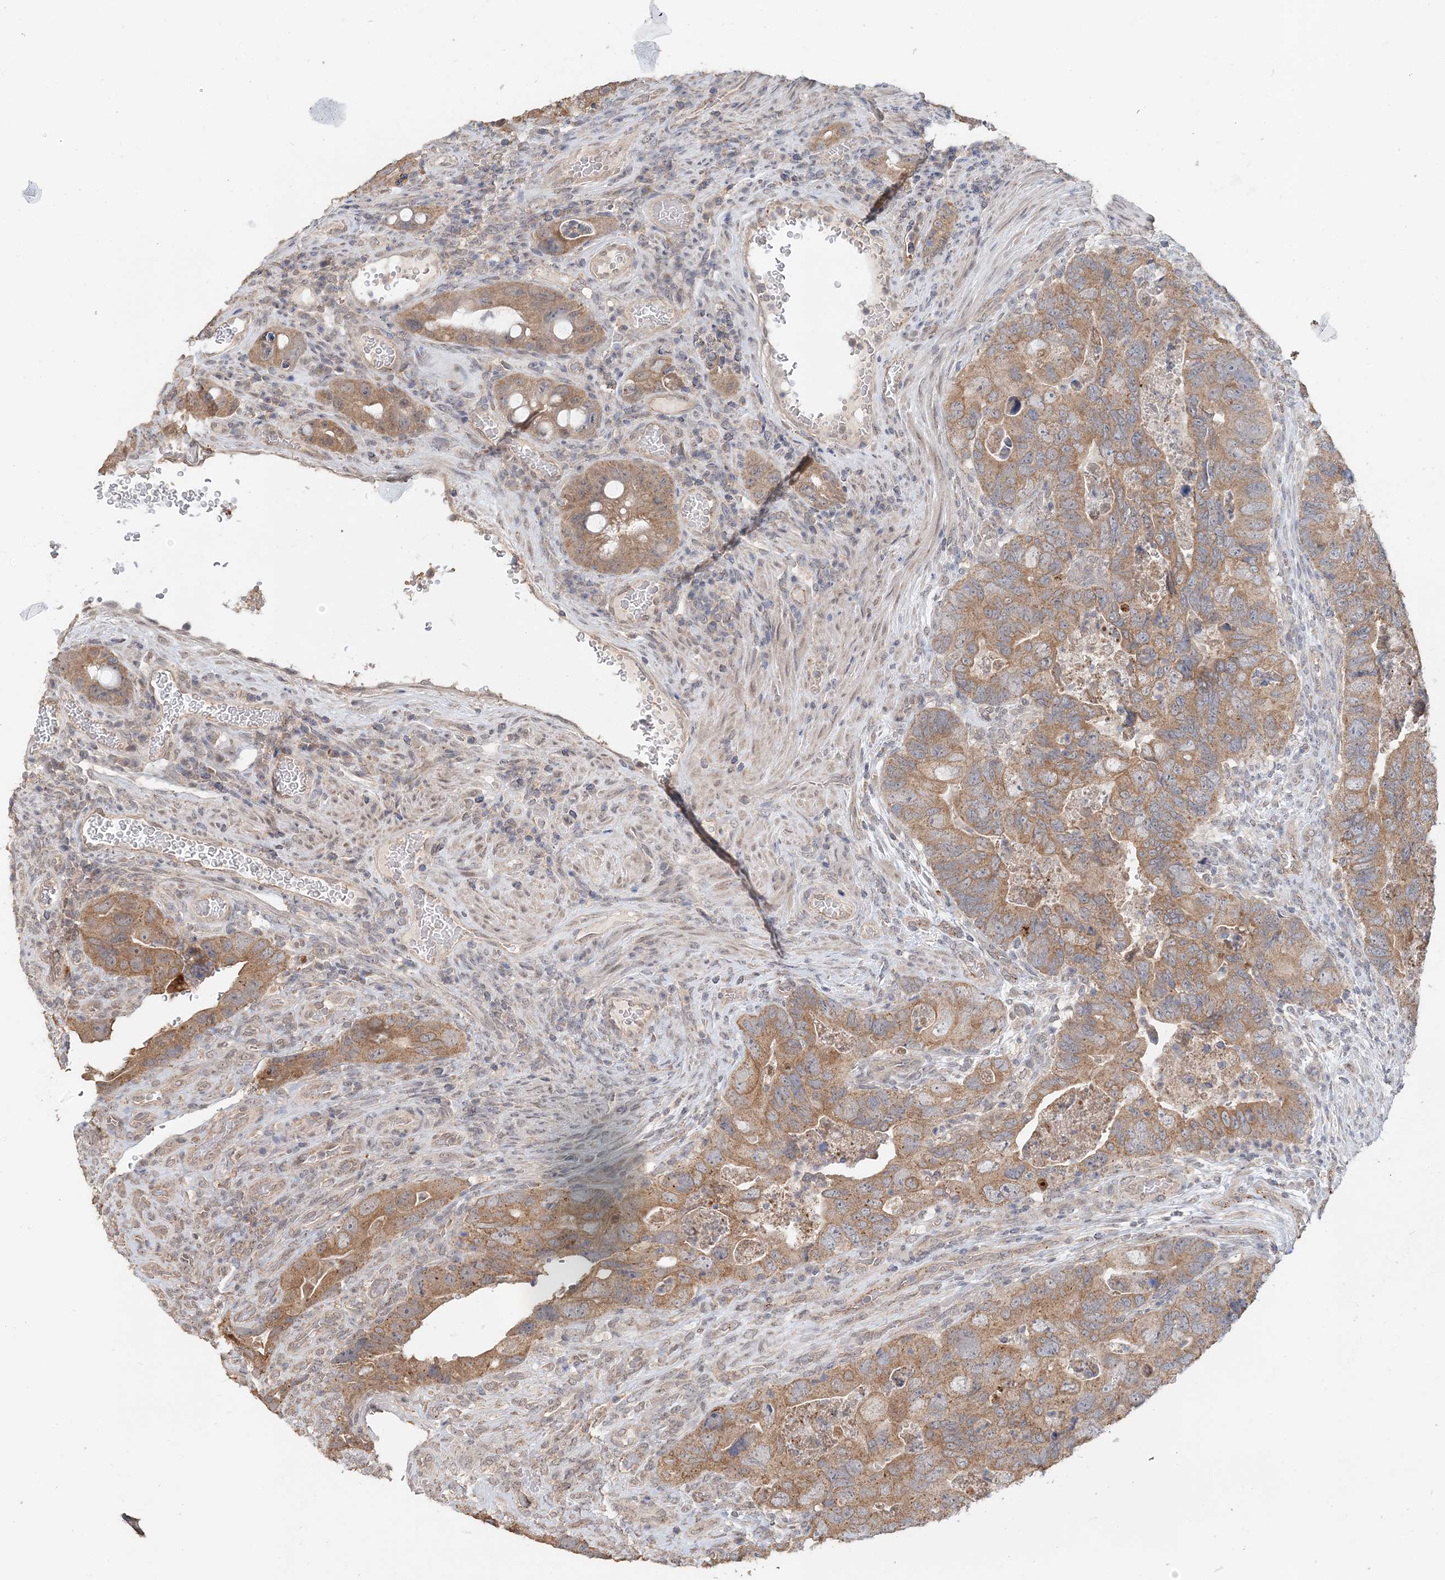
{"staining": {"intensity": "moderate", "quantity": ">75%", "location": "cytoplasmic/membranous"}, "tissue": "colorectal cancer", "cell_type": "Tumor cells", "image_type": "cancer", "snomed": [{"axis": "morphology", "description": "Adenocarcinoma, NOS"}, {"axis": "topography", "description": "Rectum"}], "caption": "This micrograph shows IHC staining of colorectal cancer (adenocarcinoma), with medium moderate cytoplasmic/membranous positivity in approximately >75% of tumor cells.", "gene": "FBXO38", "patient": {"sex": "male", "age": 63}}